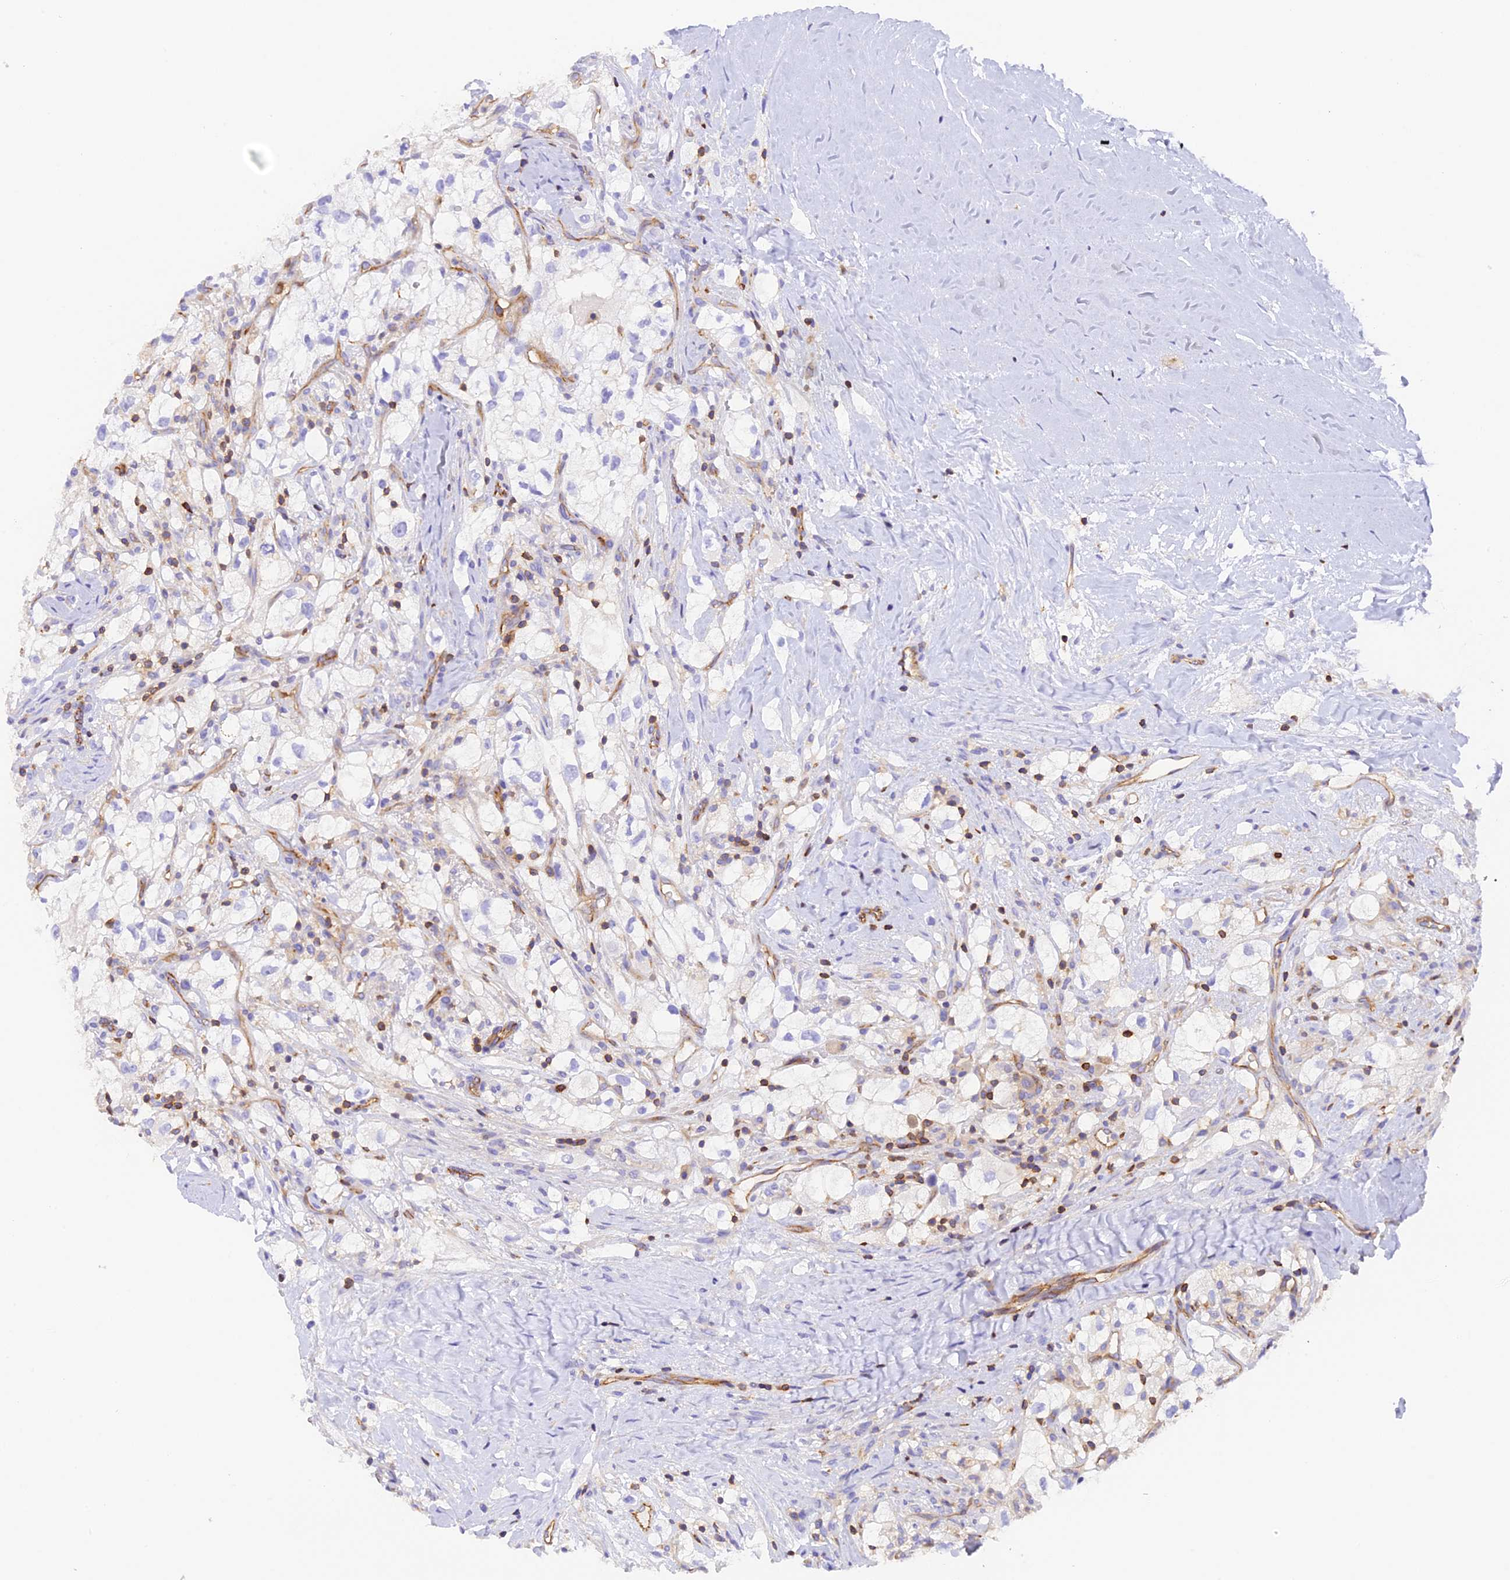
{"staining": {"intensity": "negative", "quantity": "none", "location": "none"}, "tissue": "renal cancer", "cell_type": "Tumor cells", "image_type": "cancer", "snomed": [{"axis": "morphology", "description": "Adenocarcinoma, NOS"}, {"axis": "topography", "description": "Kidney"}], "caption": "This histopathology image is of renal cancer stained with IHC to label a protein in brown with the nuclei are counter-stained blue. There is no staining in tumor cells.", "gene": "FAM193A", "patient": {"sex": "male", "age": 59}}